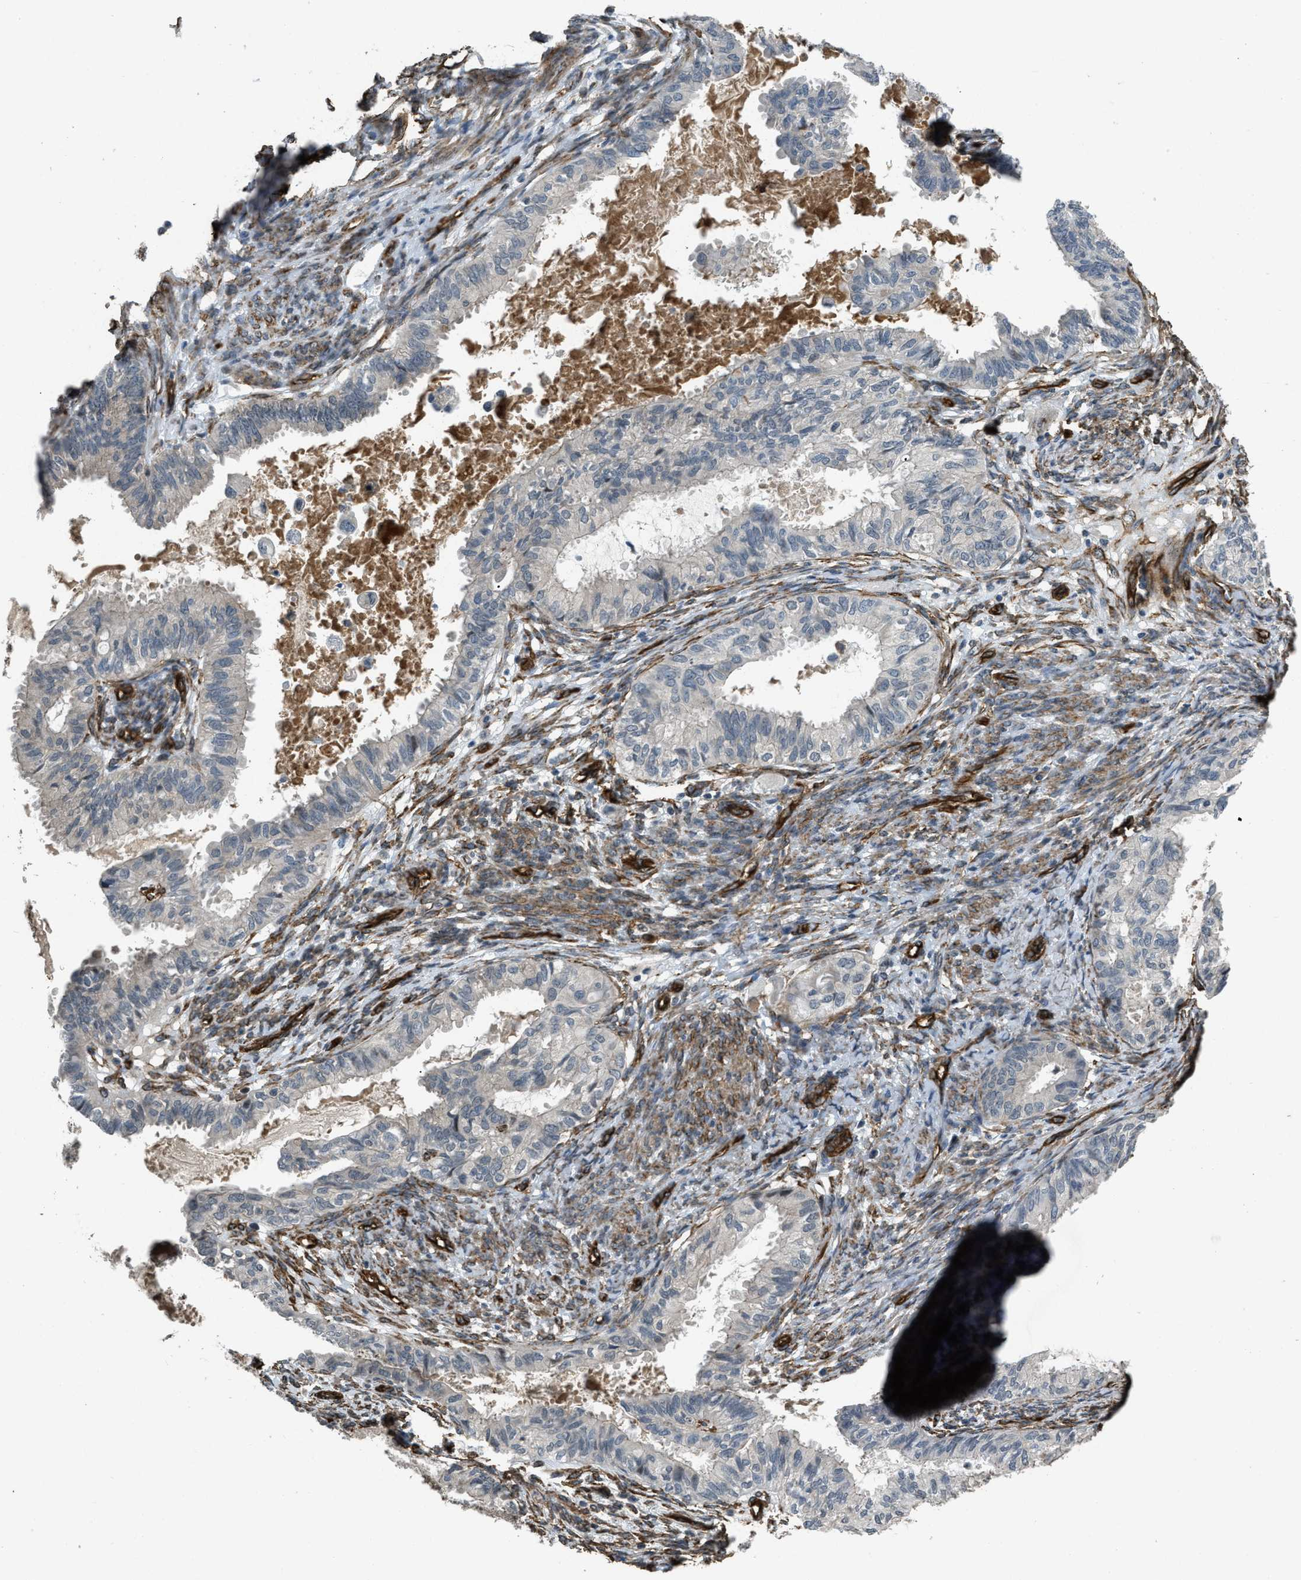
{"staining": {"intensity": "negative", "quantity": "none", "location": "none"}, "tissue": "cervical cancer", "cell_type": "Tumor cells", "image_type": "cancer", "snomed": [{"axis": "morphology", "description": "Normal tissue, NOS"}, {"axis": "morphology", "description": "Adenocarcinoma, NOS"}, {"axis": "topography", "description": "Cervix"}, {"axis": "topography", "description": "Endometrium"}], "caption": "DAB (3,3'-diaminobenzidine) immunohistochemical staining of human cervical cancer (adenocarcinoma) demonstrates no significant expression in tumor cells. Brightfield microscopy of immunohistochemistry stained with DAB (brown) and hematoxylin (blue), captured at high magnification.", "gene": "NMB", "patient": {"sex": "female", "age": 86}}